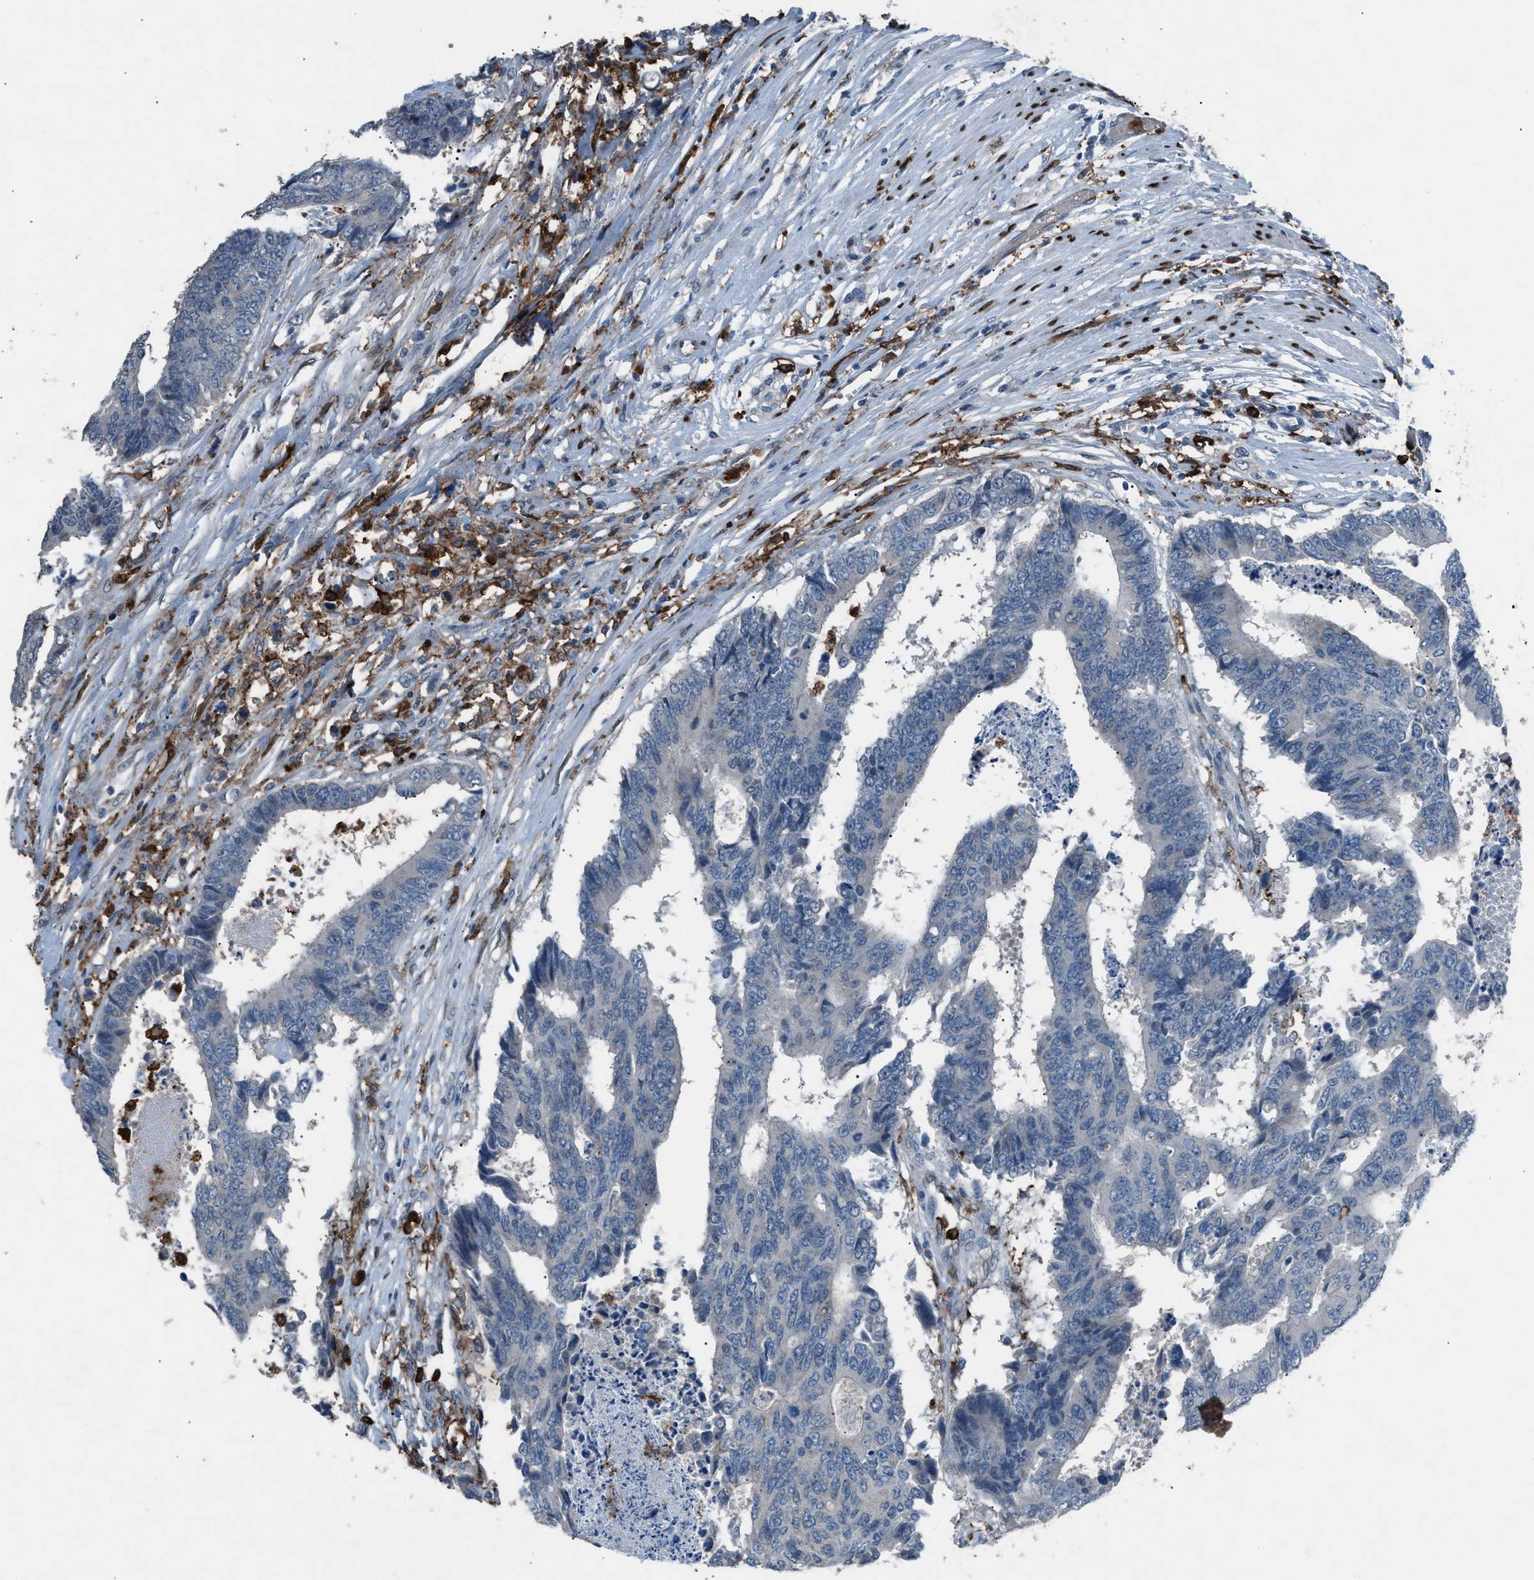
{"staining": {"intensity": "negative", "quantity": "none", "location": "none"}, "tissue": "colorectal cancer", "cell_type": "Tumor cells", "image_type": "cancer", "snomed": [{"axis": "morphology", "description": "Adenocarcinoma, NOS"}, {"axis": "topography", "description": "Rectum"}], "caption": "High magnification brightfield microscopy of colorectal adenocarcinoma stained with DAB (3,3'-diaminobenzidine) (brown) and counterstained with hematoxylin (blue): tumor cells show no significant expression.", "gene": "FCER1G", "patient": {"sex": "male", "age": 84}}